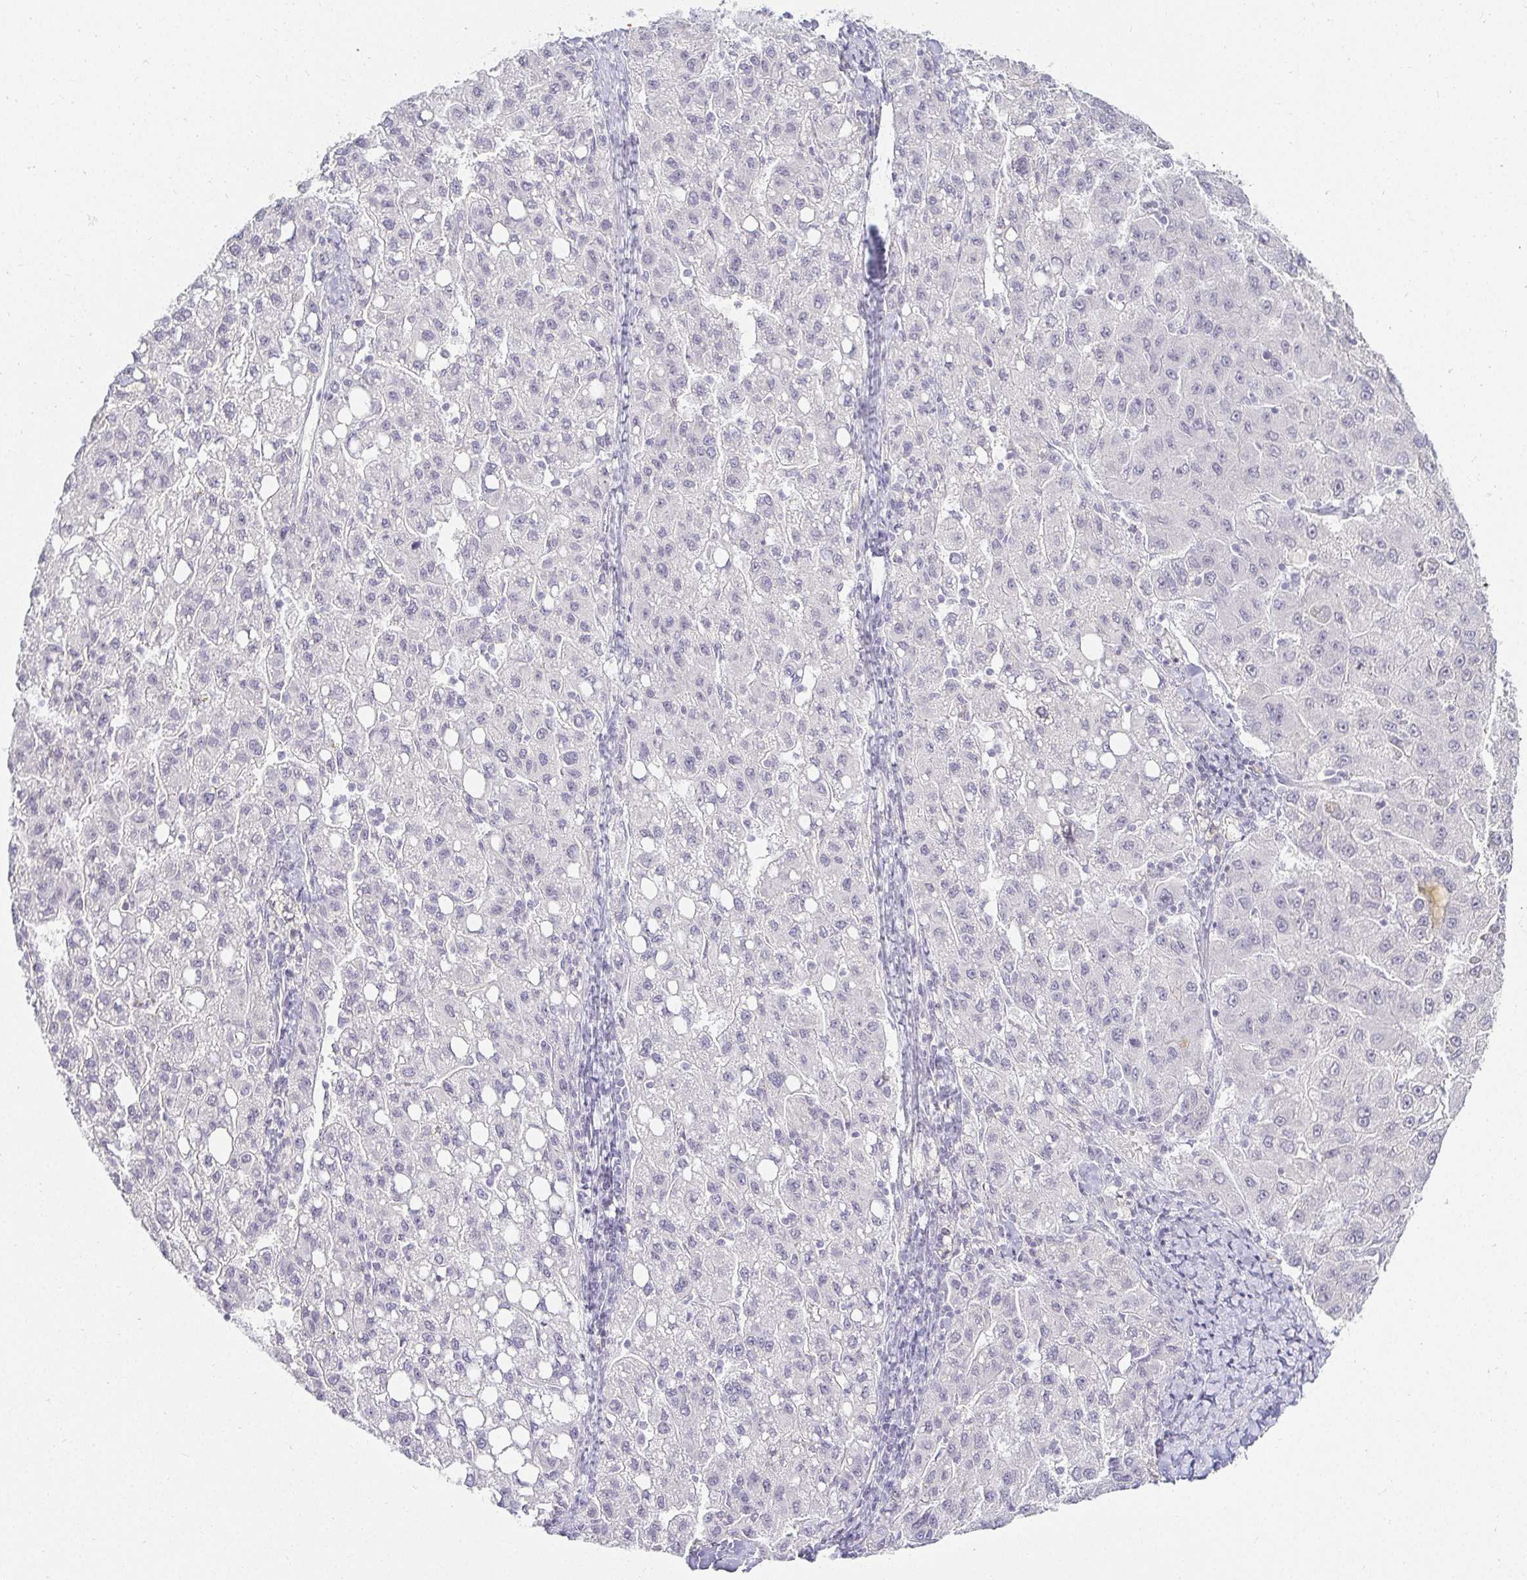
{"staining": {"intensity": "negative", "quantity": "none", "location": "none"}, "tissue": "liver cancer", "cell_type": "Tumor cells", "image_type": "cancer", "snomed": [{"axis": "morphology", "description": "Carcinoma, Hepatocellular, NOS"}, {"axis": "topography", "description": "Liver"}], "caption": "This is a micrograph of immunohistochemistry (IHC) staining of liver hepatocellular carcinoma, which shows no staining in tumor cells.", "gene": "ACAN", "patient": {"sex": "female", "age": 82}}